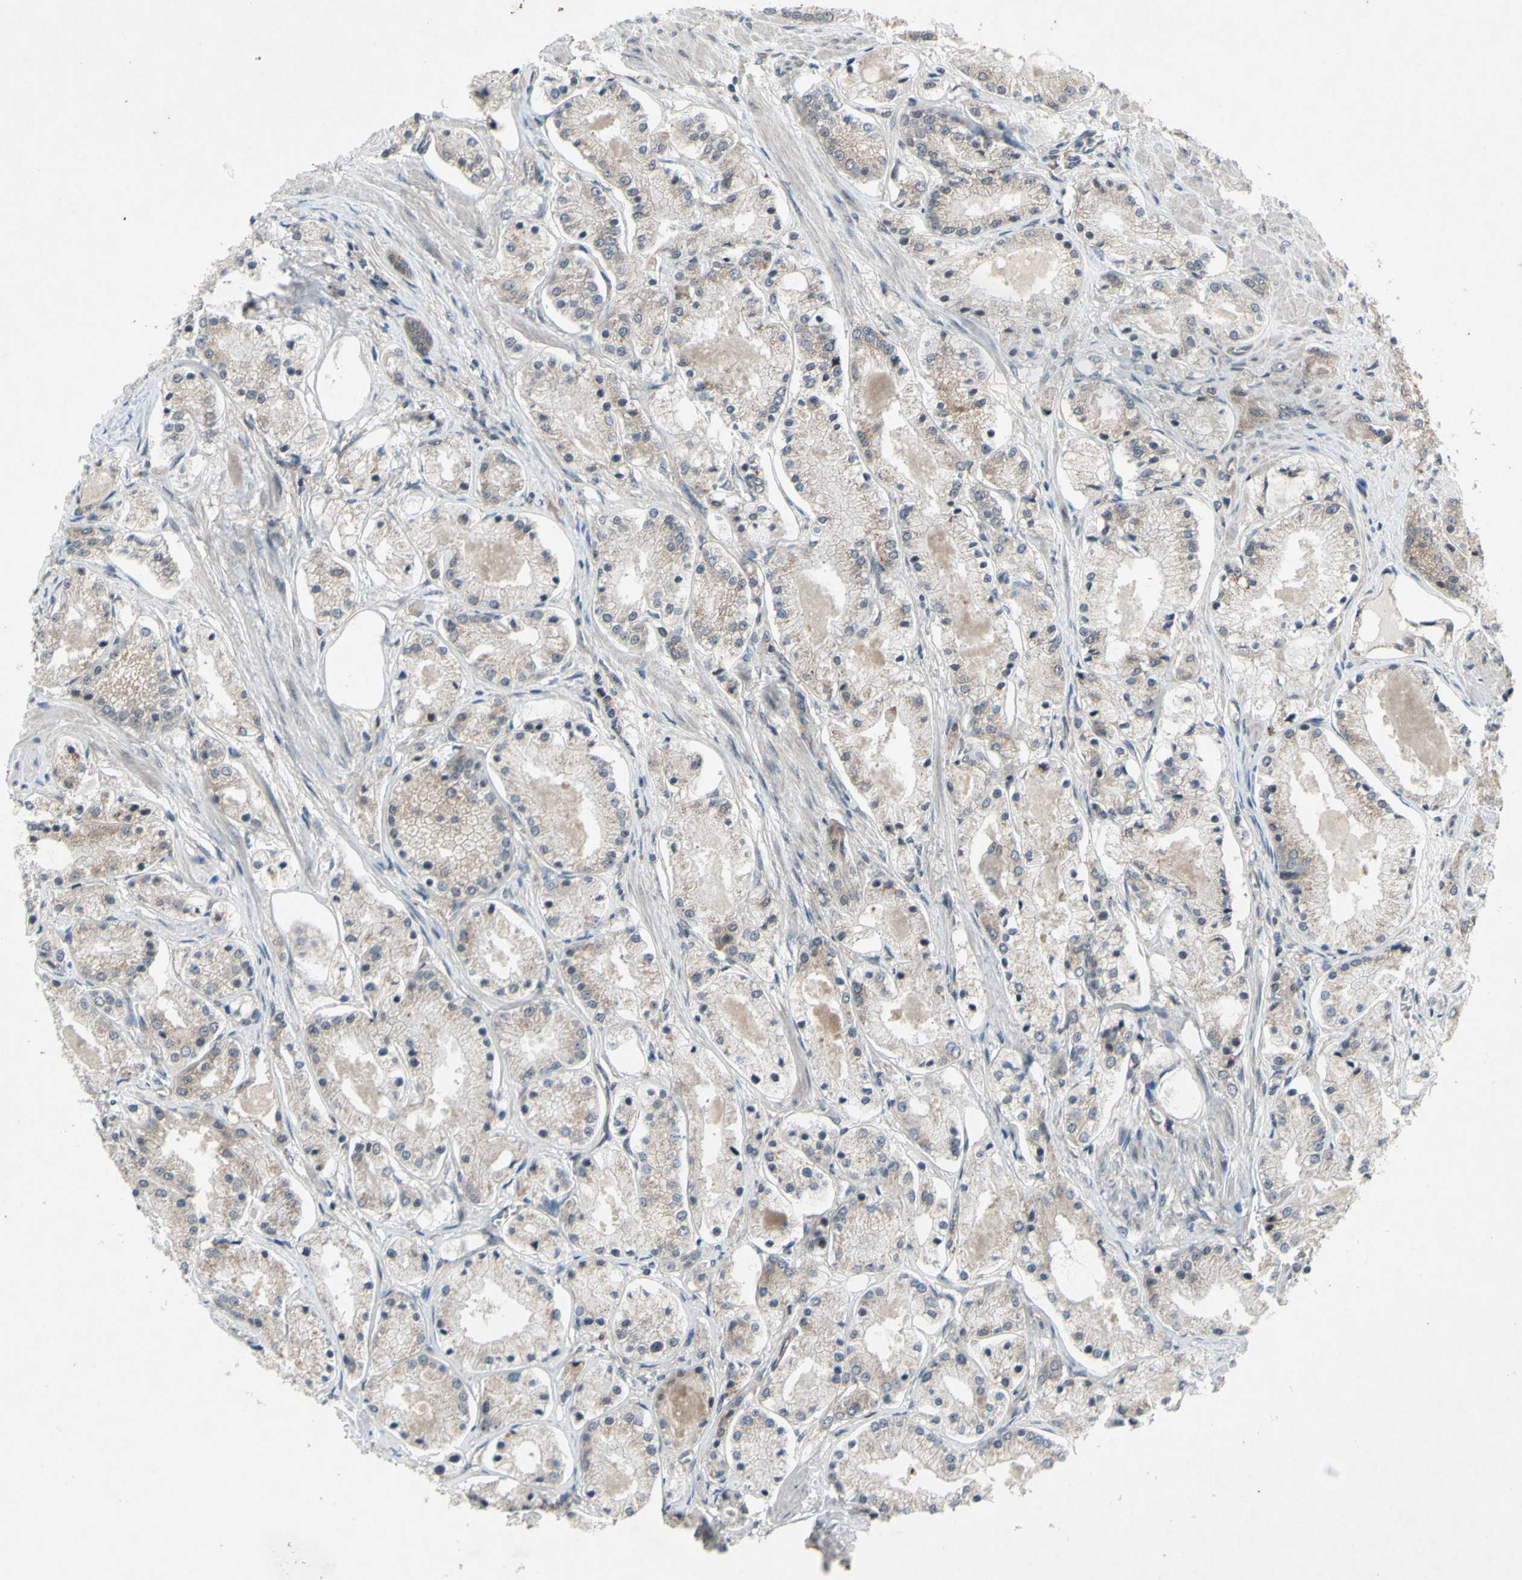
{"staining": {"intensity": "weak", "quantity": ">75%", "location": "cytoplasmic/membranous"}, "tissue": "prostate cancer", "cell_type": "Tumor cells", "image_type": "cancer", "snomed": [{"axis": "morphology", "description": "Adenocarcinoma, High grade"}, {"axis": "topography", "description": "Prostate"}], "caption": "DAB immunohistochemical staining of human adenocarcinoma (high-grade) (prostate) exhibits weak cytoplasmic/membranous protein staining in about >75% of tumor cells.", "gene": "TRDMT1", "patient": {"sex": "male", "age": 66}}